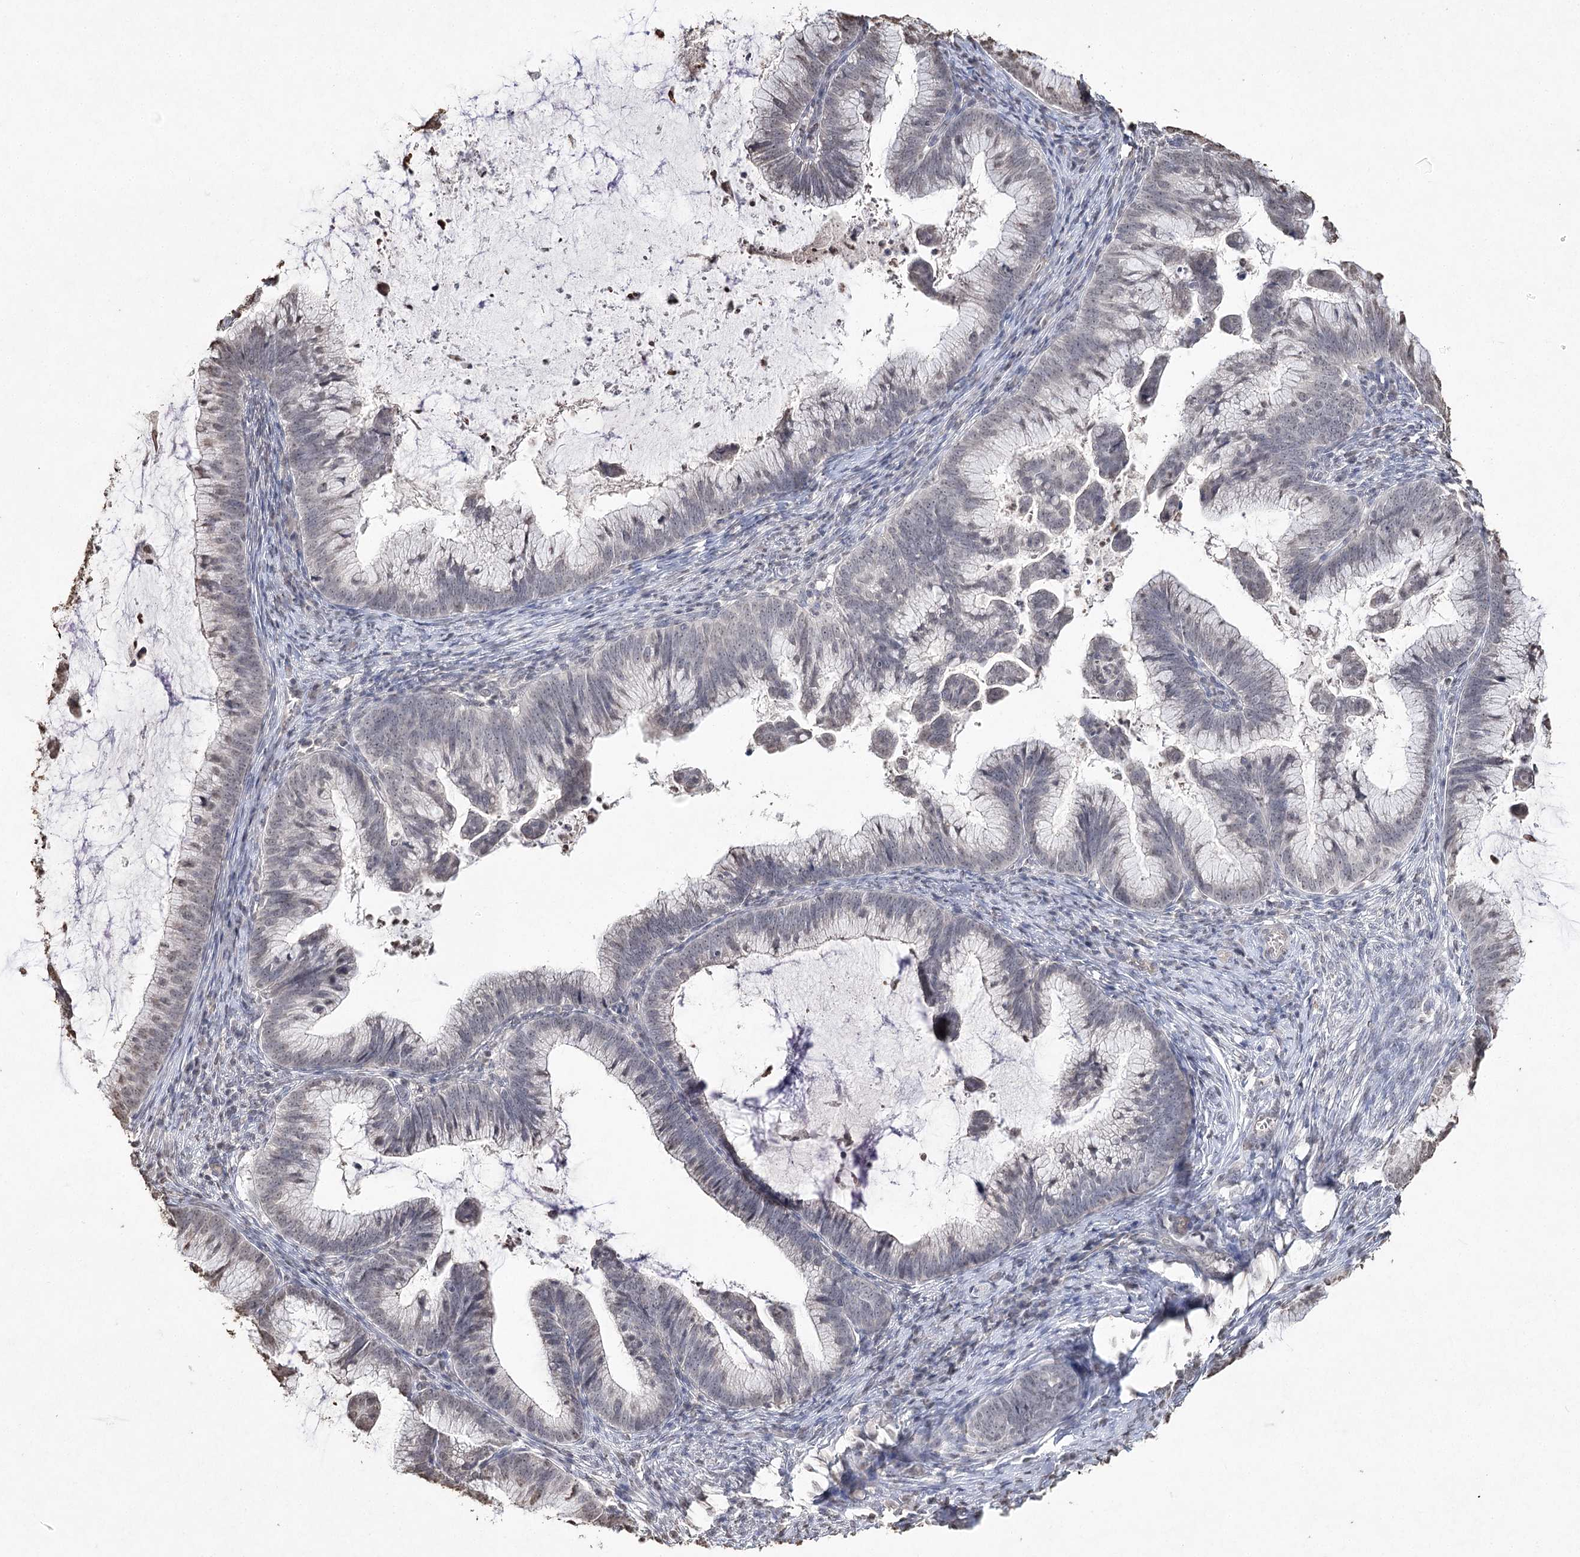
{"staining": {"intensity": "negative", "quantity": "none", "location": "none"}, "tissue": "cervical cancer", "cell_type": "Tumor cells", "image_type": "cancer", "snomed": [{"axis": "morphology", "description": "Adenocarcinoma, NOS"}, {"axis": "topography", "description": "Cervix"}], "caption": "Immunohistochemical staining of adenocarcinoma (cervical) exhibits no significant staining in tumor cells. The staining is performed using DAB brown chromogen with nuclei counter-stained in using hematoxylin.", "gene": "DMXL1", "patient": {"sex": "female", "age": 36}}